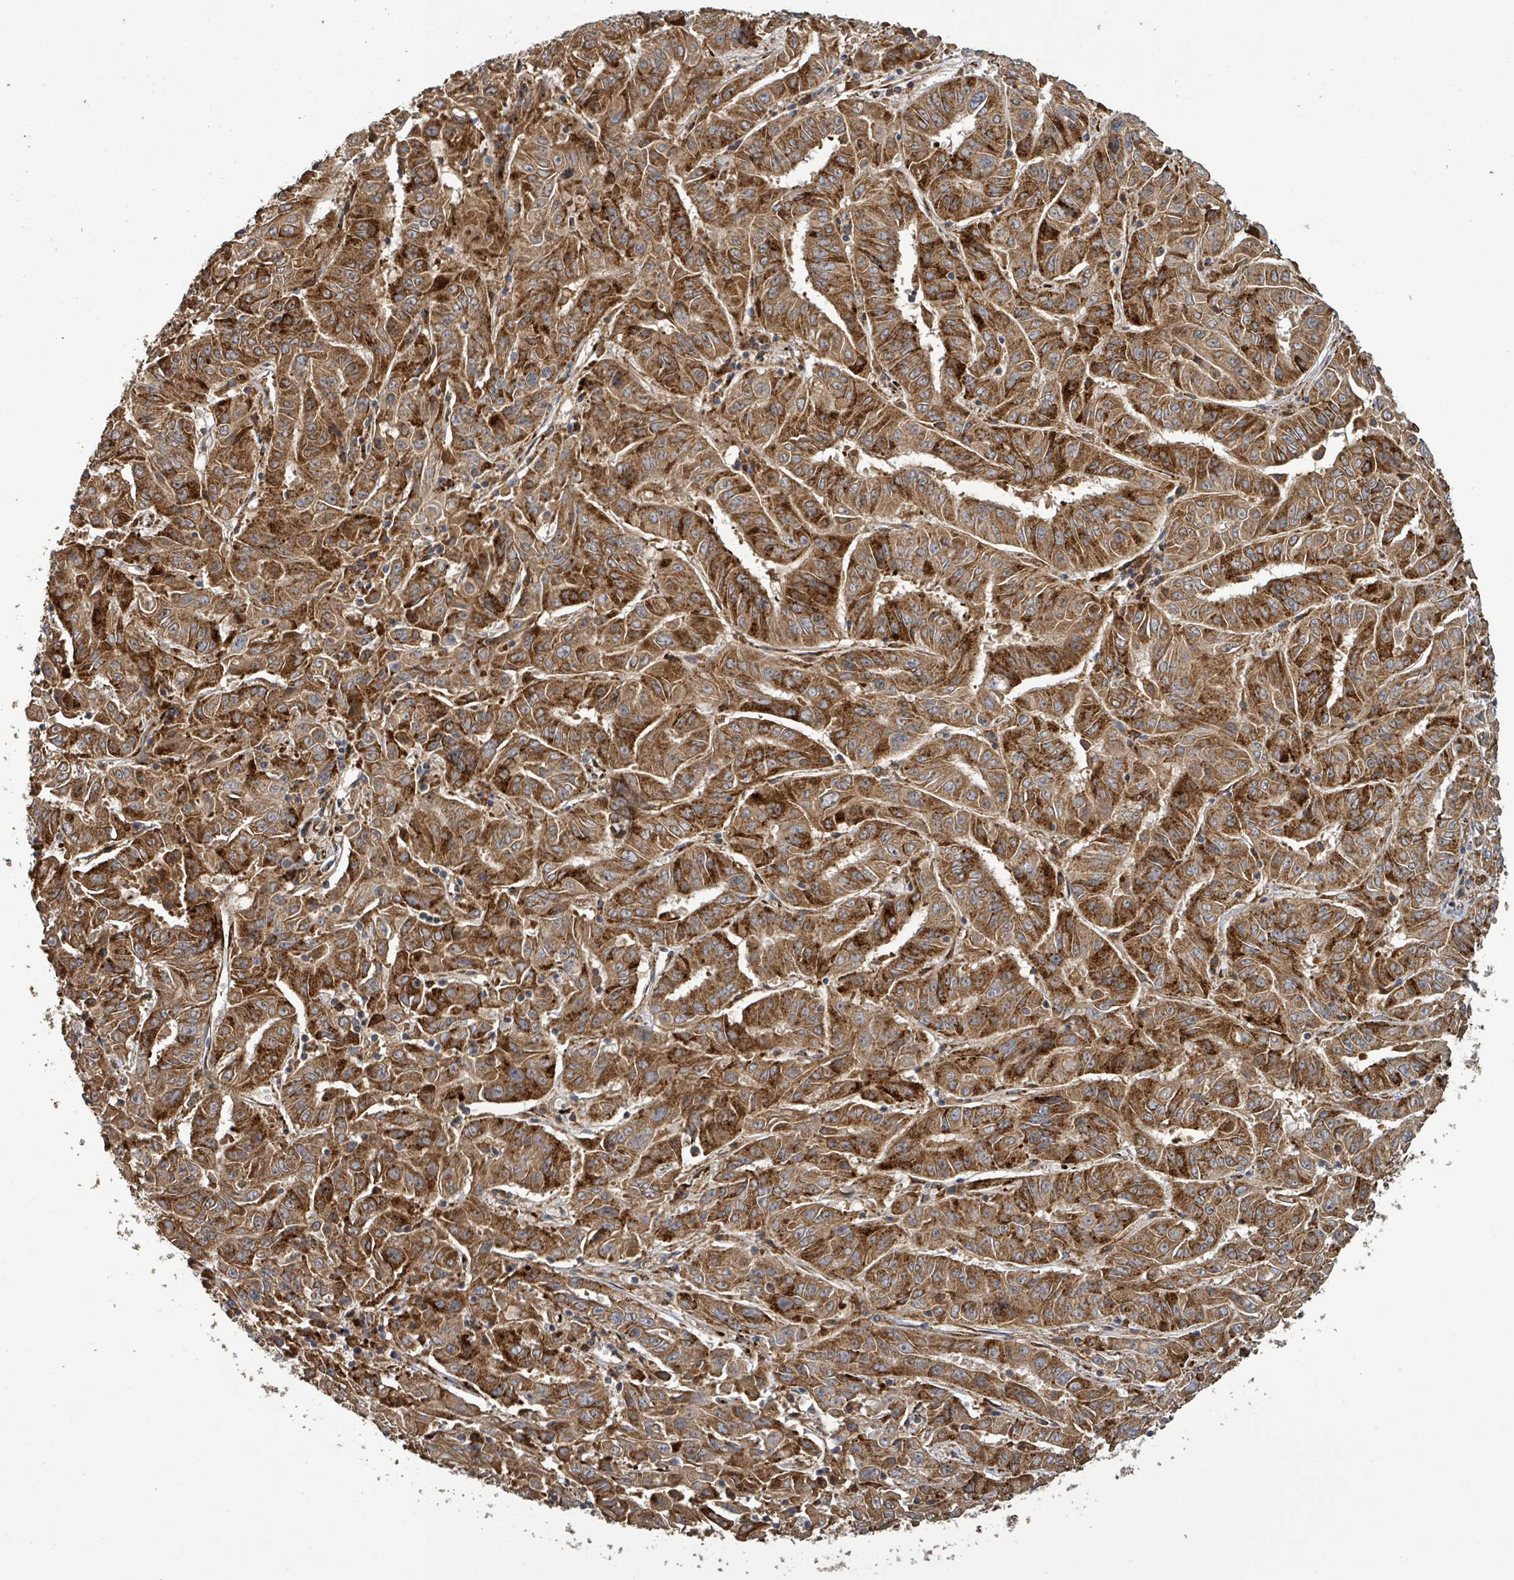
{"staining": {"intensity": "strong", "quantity": ">75%", "location": "cytoplasmic/membranous"}, "tissue": "pancreatic cancer", "cell_type": "Tumor cells", "image_type": "cancer", "snomed": [{"axis": "morphology", "description": "Adenocarcinoma, NOS"}, {"axis": "topography", "description": "Pancreas"}], "caption": "Tumor cells show high levels of strong cytoplasmic/membranous positivity in approximately >75% of cells in pancreatic adenocarcinoma. (Brightfield microscopy of DAB IHC at high magnification).", "gene": "STARD4", "patient": {"sex": "male", "age": 63}}